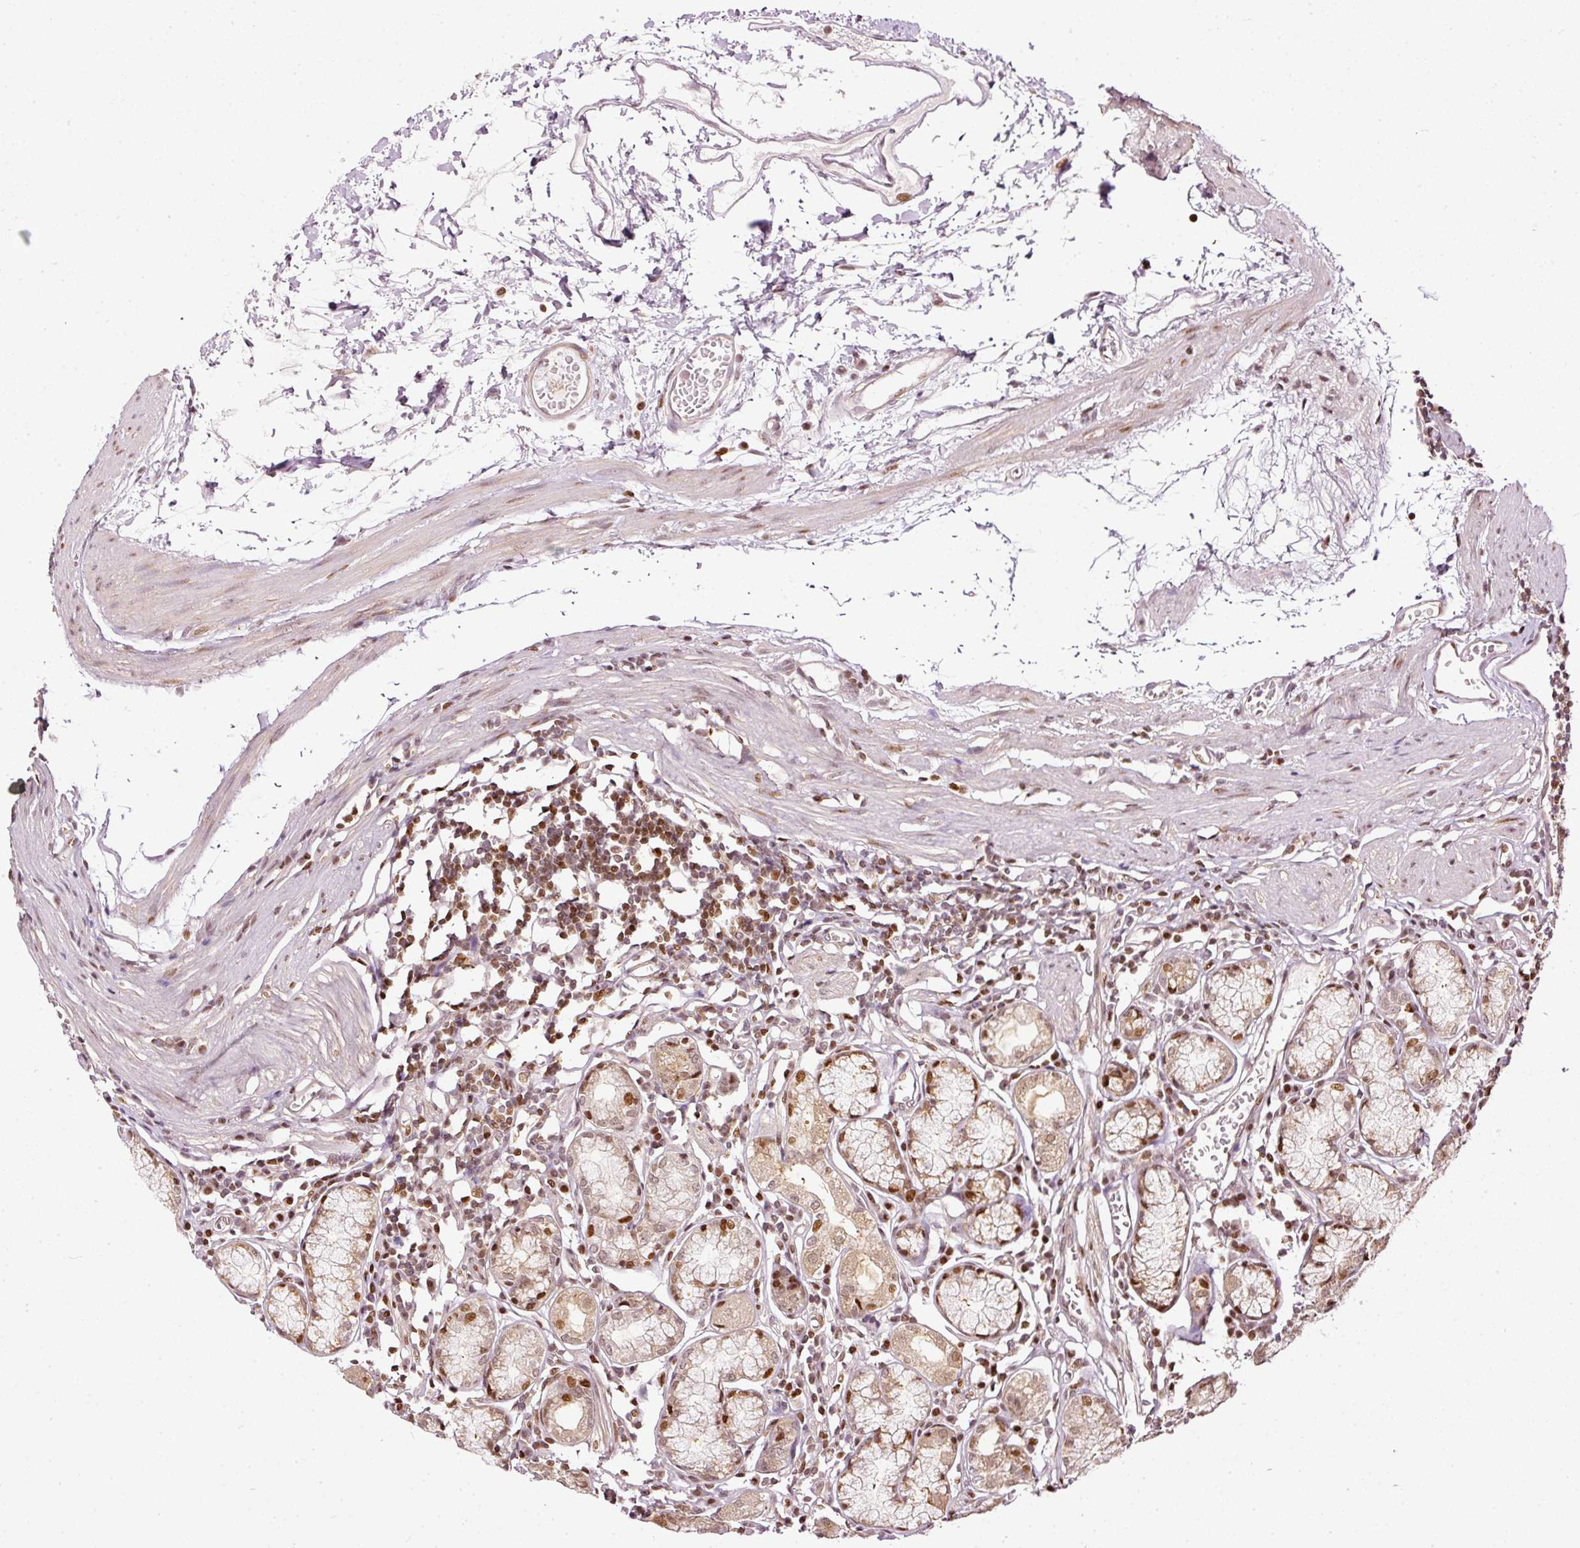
{"staining": {"intensity": "moderate", "quantity": ">75%", "location": "cytoplasmic/membranous,nuclear"}, "tissue": "stomach", "cell_type": "Glandular cells", "image_type": "normal", "snomed": [{"axis": "morphology", "description": "Normal tissue, NOS"}, {"axis": "topography", "description": "Stomach"}], "caption": "Stomach stained for a protein (brown) exhibits moderate cytoplasmic/membranous,nuclear positive positivity in about >75% of glandular cells.", "gene": "ZNF778", "patient": {"sex": "male", "age": 55}}